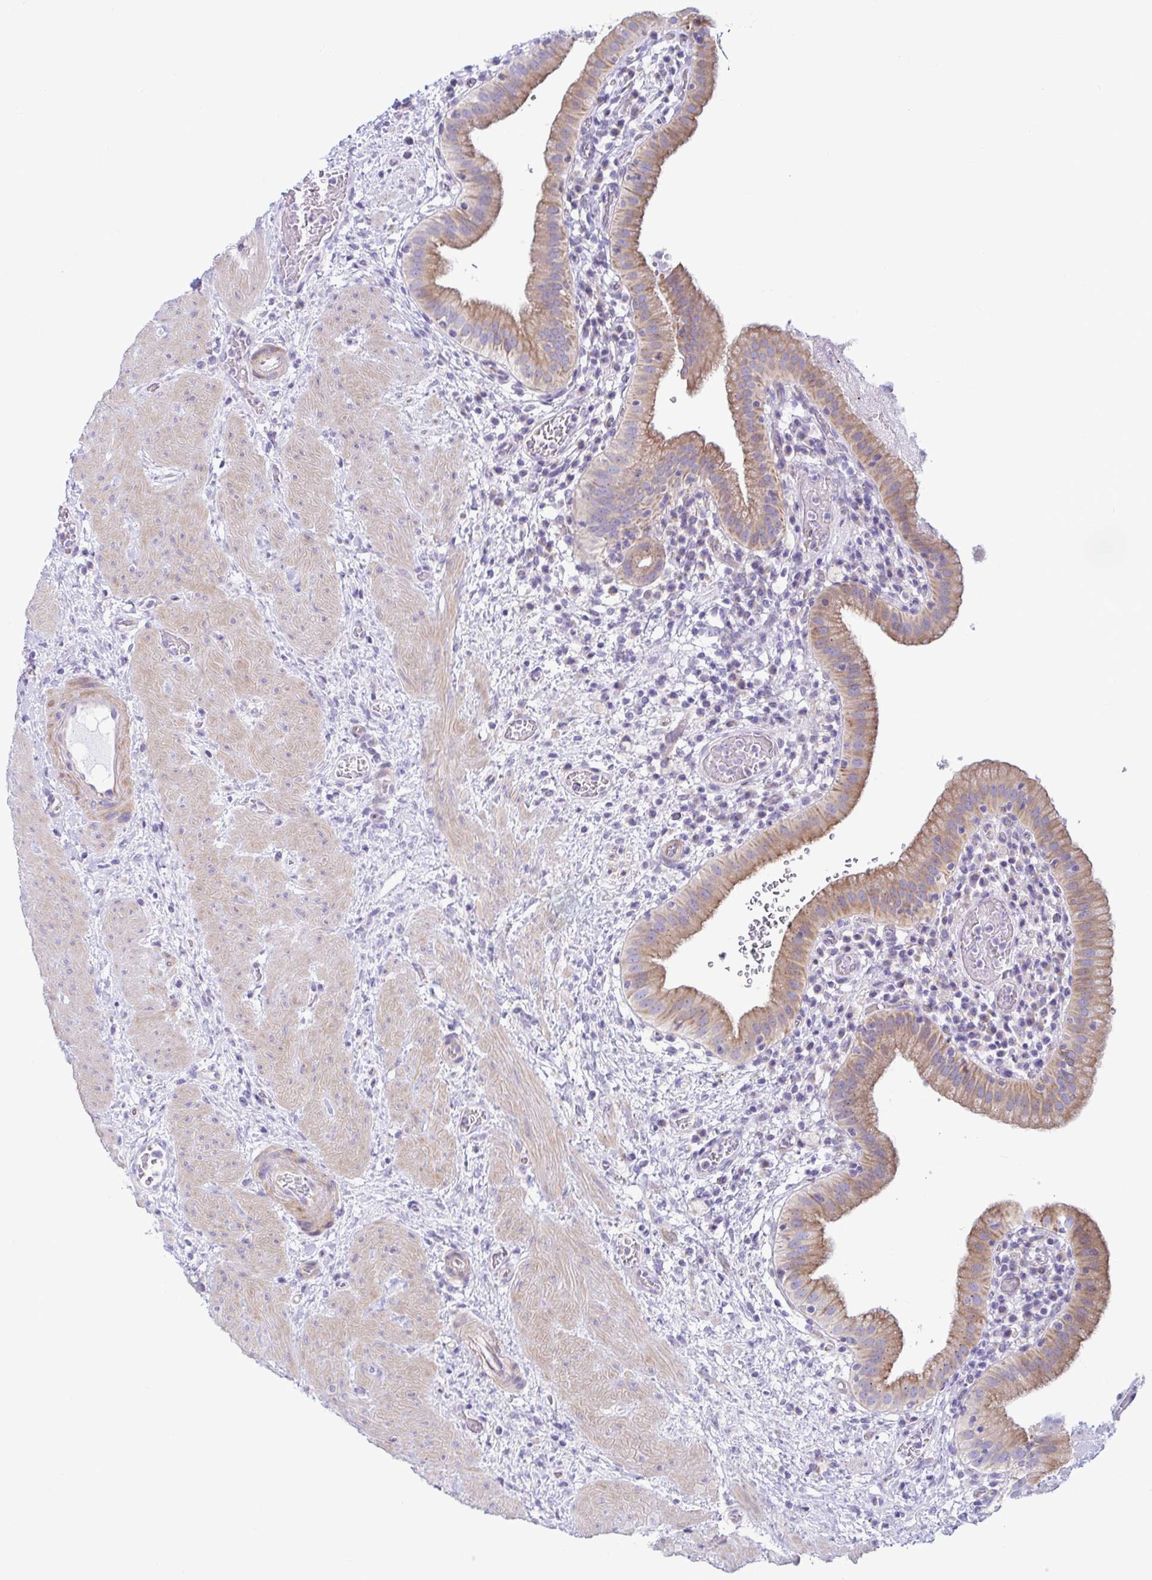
{"staining": {"intensity": "moderate", "quantity": ">75%", "location": "cytoplasmic/membranous"}, "tissue": "gallbladder", "cell_type": "Glandular cells", "image_type": "normal", "snomed": [{"axis": "morphology", "description": "Normal tissue, NOS"}, {"axis": "topography", "description": "Gallbladder"}], "caption": "A micrograph of gallbladder stained for a protein reveals moderate cytoplasmic/membranous brown staining in glandular cells. The protein is shown in brown color, while the nuclei are stained blue.", "gene": "TNNI2", "patient": {"sex": "male", "age": 26}}